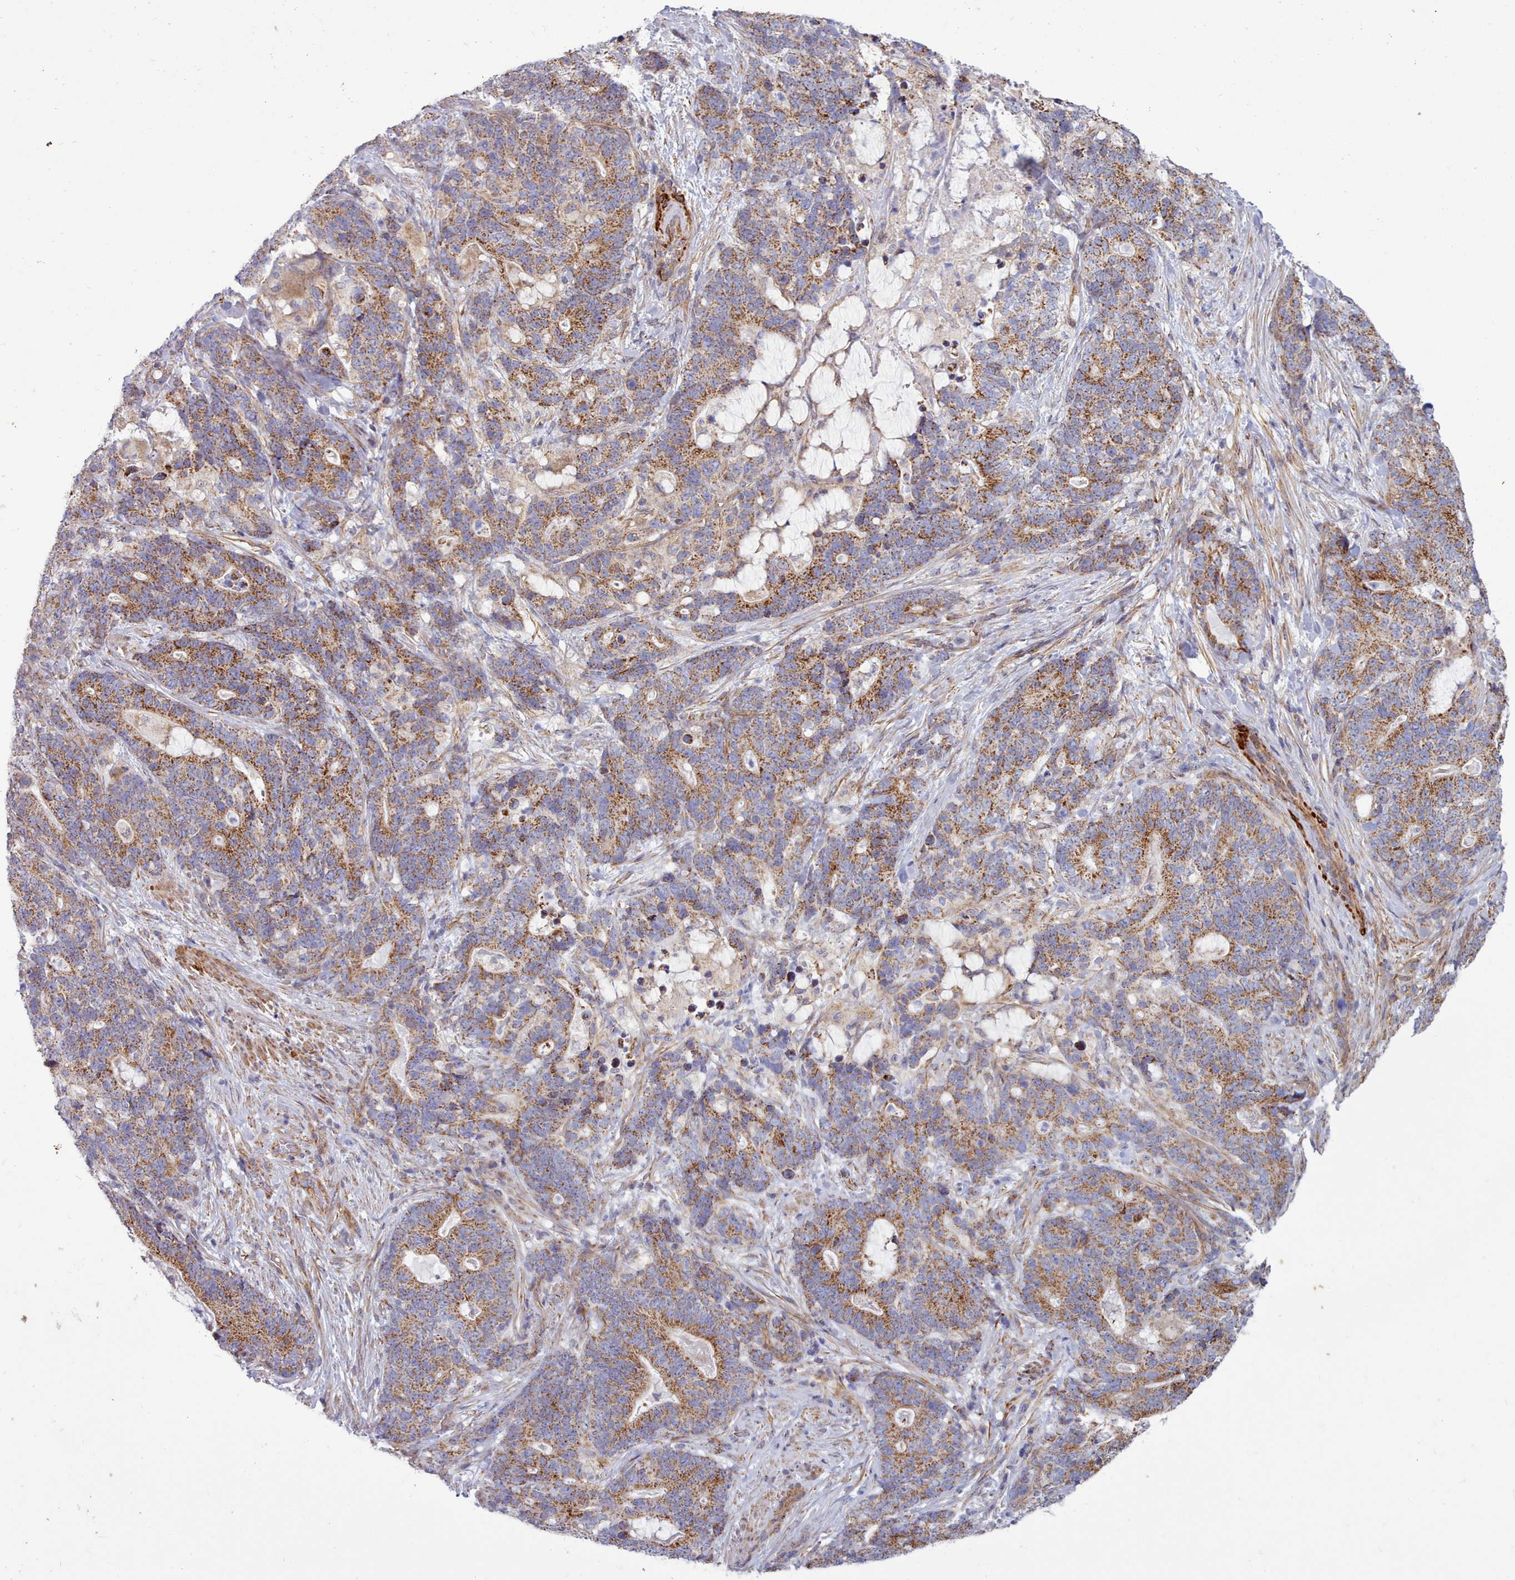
{"staining": {"intensity": "moderate", "quantity": ">75%", "location": "cytoplasmic/membranous"}, "tissue": "stomach cancer", "cell_type": "Tumor cells", "image_type": "cancer", "snomed": [{"axis": "morphology", "description": "Normal tissue, NOS"}, {"axis": "morphology", "description": "Adenocarcinoma, NOS"}, {"axis": "topography", "description": "Stomach"}], "caption": "The micrograph displays staining of adenocarcinoma (stomach), revealing moderate cytoplasmic/membranous protein staining (brown color) within tumor cells.", "gene": "MRPL21", "patient": {"sex": "female", "age": 64}}